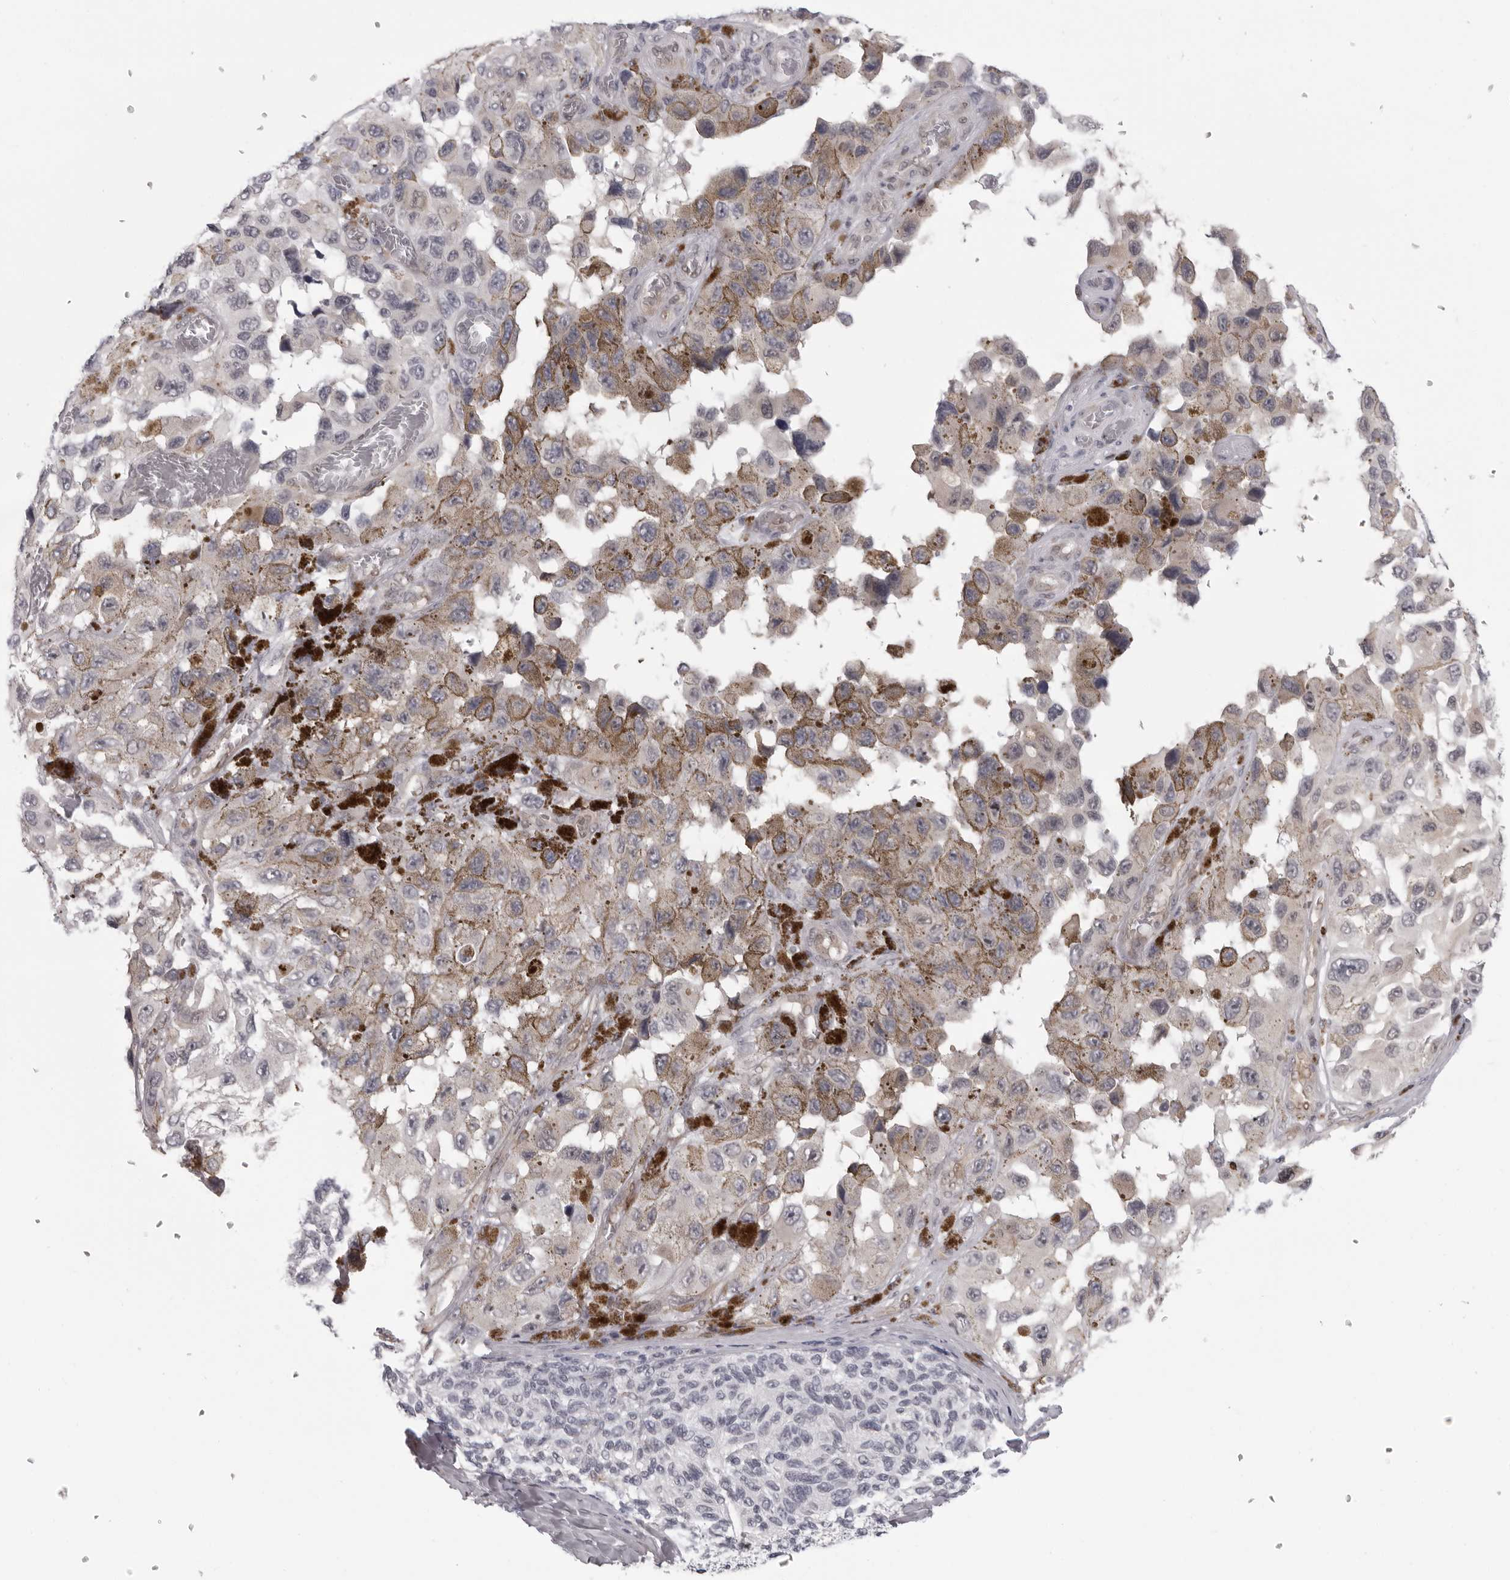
{"staining": {"intensity": "weak", "quantity": "25%-75%", "location": "cytoplasmic/membranous"}, "tissue": "melanoma", "cell_type": "Tumor cells", "image_type": "cancer", "snomed": [{"axis": "morphology", "description": "Malignant melanoma, NOS"}, {"axis": "topography", "description": "Skin"}], "caption": "Immunohistochemistry (IHC) (DAB (3,3'-diaminobenzidine)) staining of human melanoma displays weak cytoplasmic/membranous protein staining in approximately 25%-75% of tumor cells.", "gene": "MAPK12", "patient": {"sex": "female", "age": 73}}